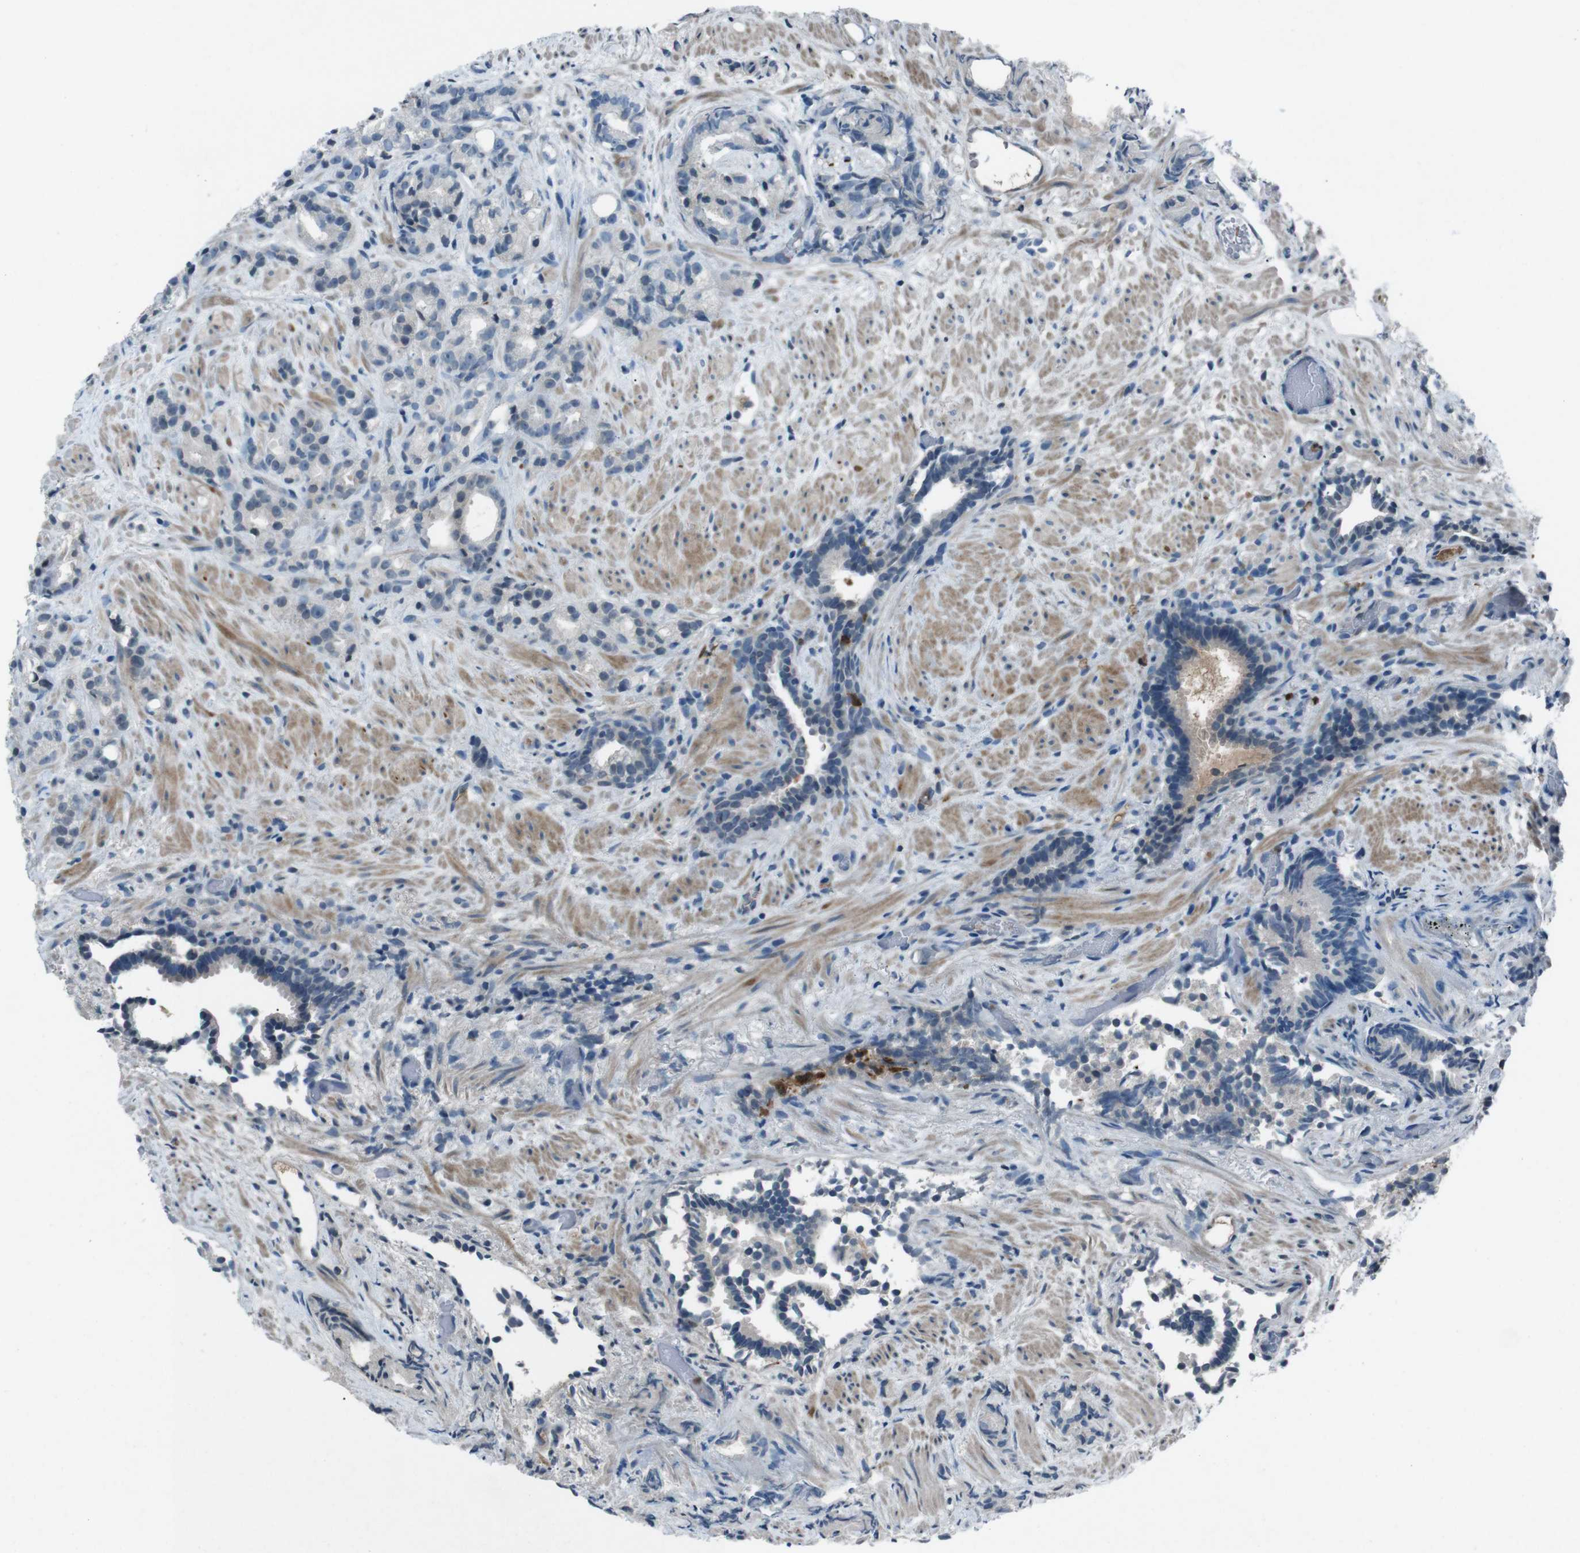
{"staining": {"intensity": "negative", "quantity": "none", "location": "none"}, "tissue": "prostate cancer", "cell_type": "Tumor cells", "image_type": "cancer", "snomed": [{"axis": "morphology", "description": "Adenocarcinoma, Low grade"}, {"axis": "topography", "description": "Prostate"}], "caption": "This histopathology image is of prostate cancer stained with immunohistochemistry (IHC) to label a protein in brown with the nuclei are counter-stained blue. There is no expression in tumor cells. (Stains: DAB immunohistochemistry (IHC) with hematoxylin counter stain, Microscopy: brightfield microscopy at high magnification).", "gene": "UGT1A6", "patient": {"sex": "male", "age": 89}}